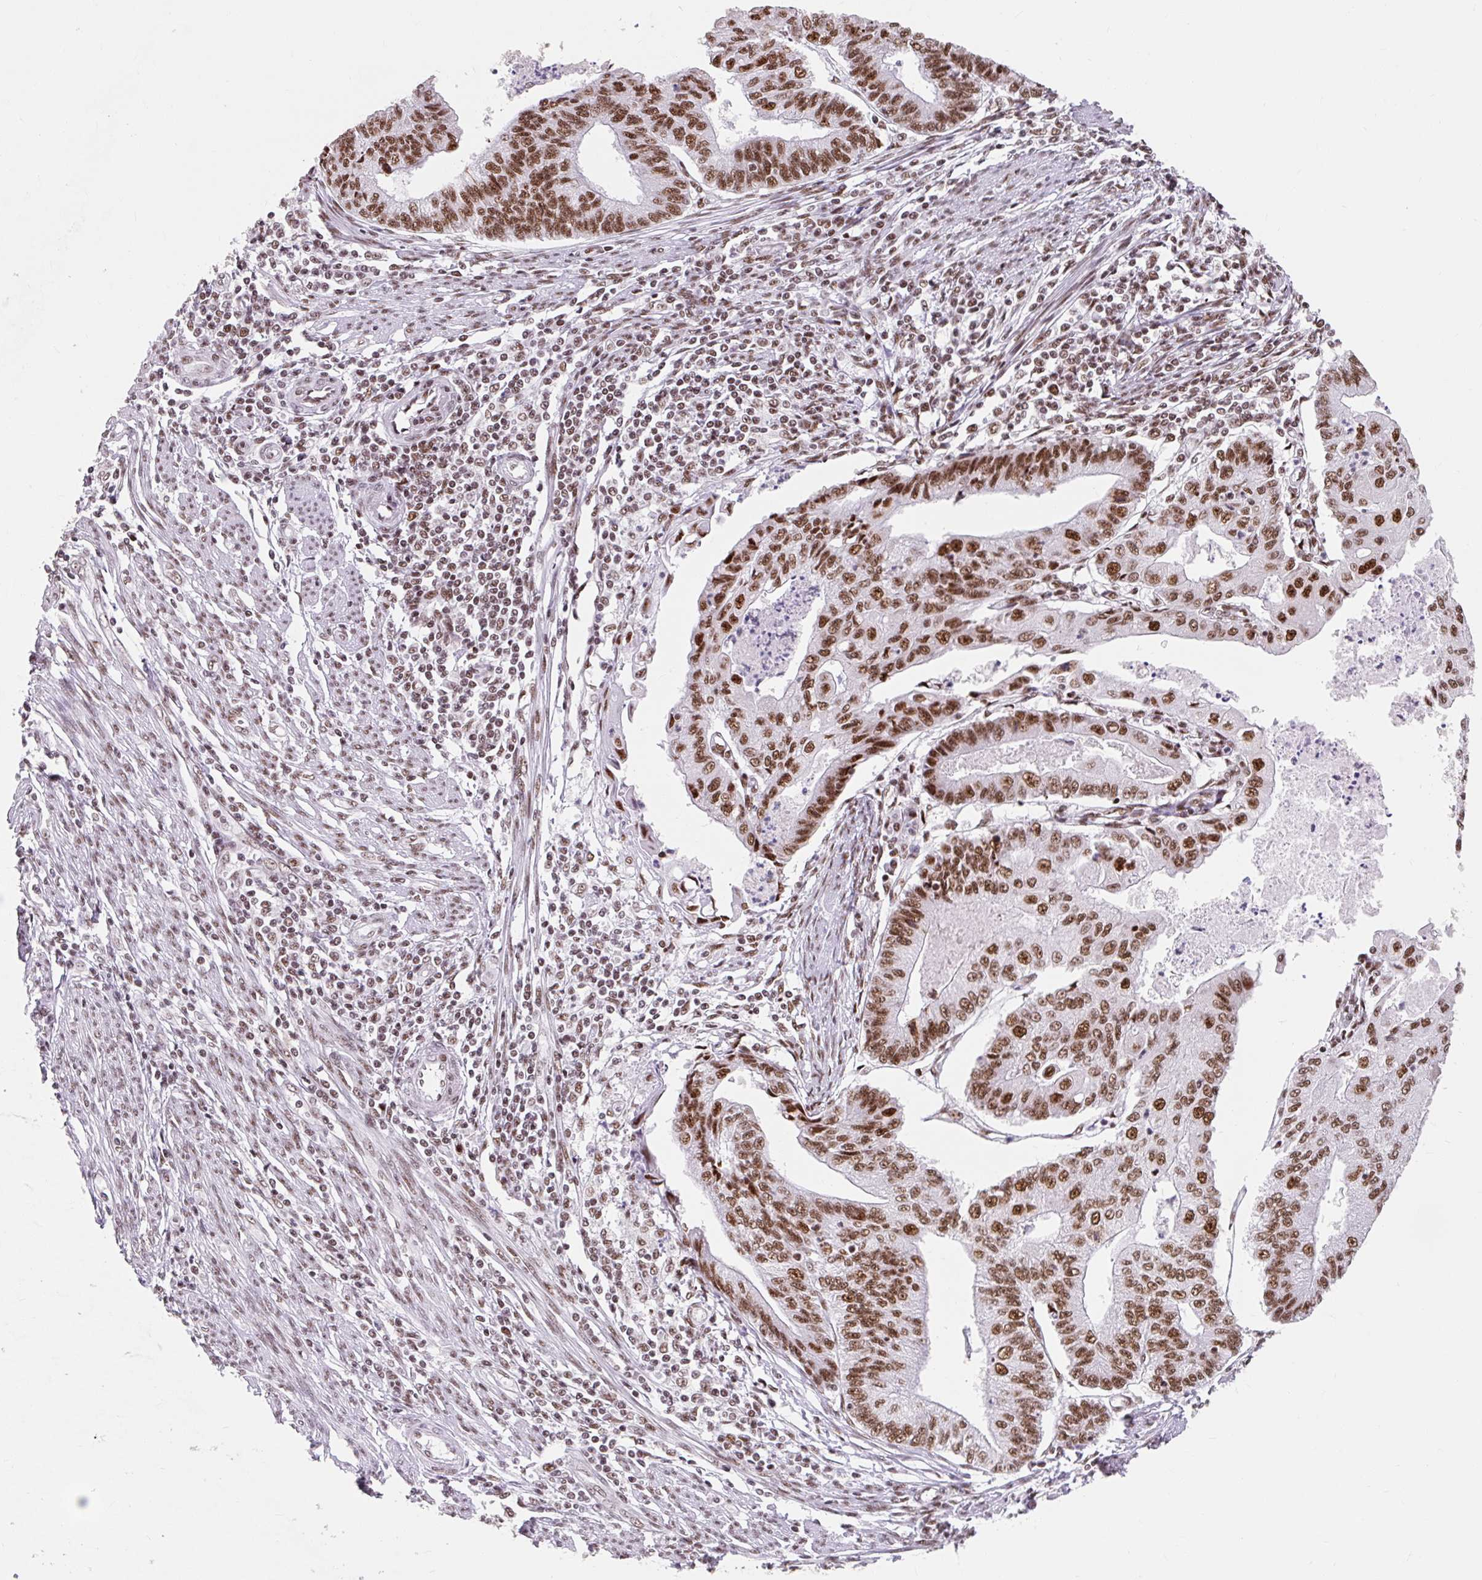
{"staining": {"intensity": "strong", "quantity": ">75%", "location": "nuclear"}, "tissue": "endometrial cancer", "cell_type": "Tumor cells", "image_type": "cancer", "snomed": [{"axis": "morphology", "description": "Adenocarcinoma, NOS"}, {"axis": "topography", "description": "Endometrium"}], "caption": "The immunohistochemical stain highlights strong nuclear positivity in tumor cells of endometrial cancer tissue.", "gene": "SRSF10", "patient": {"sex": "female", "age": 56}}